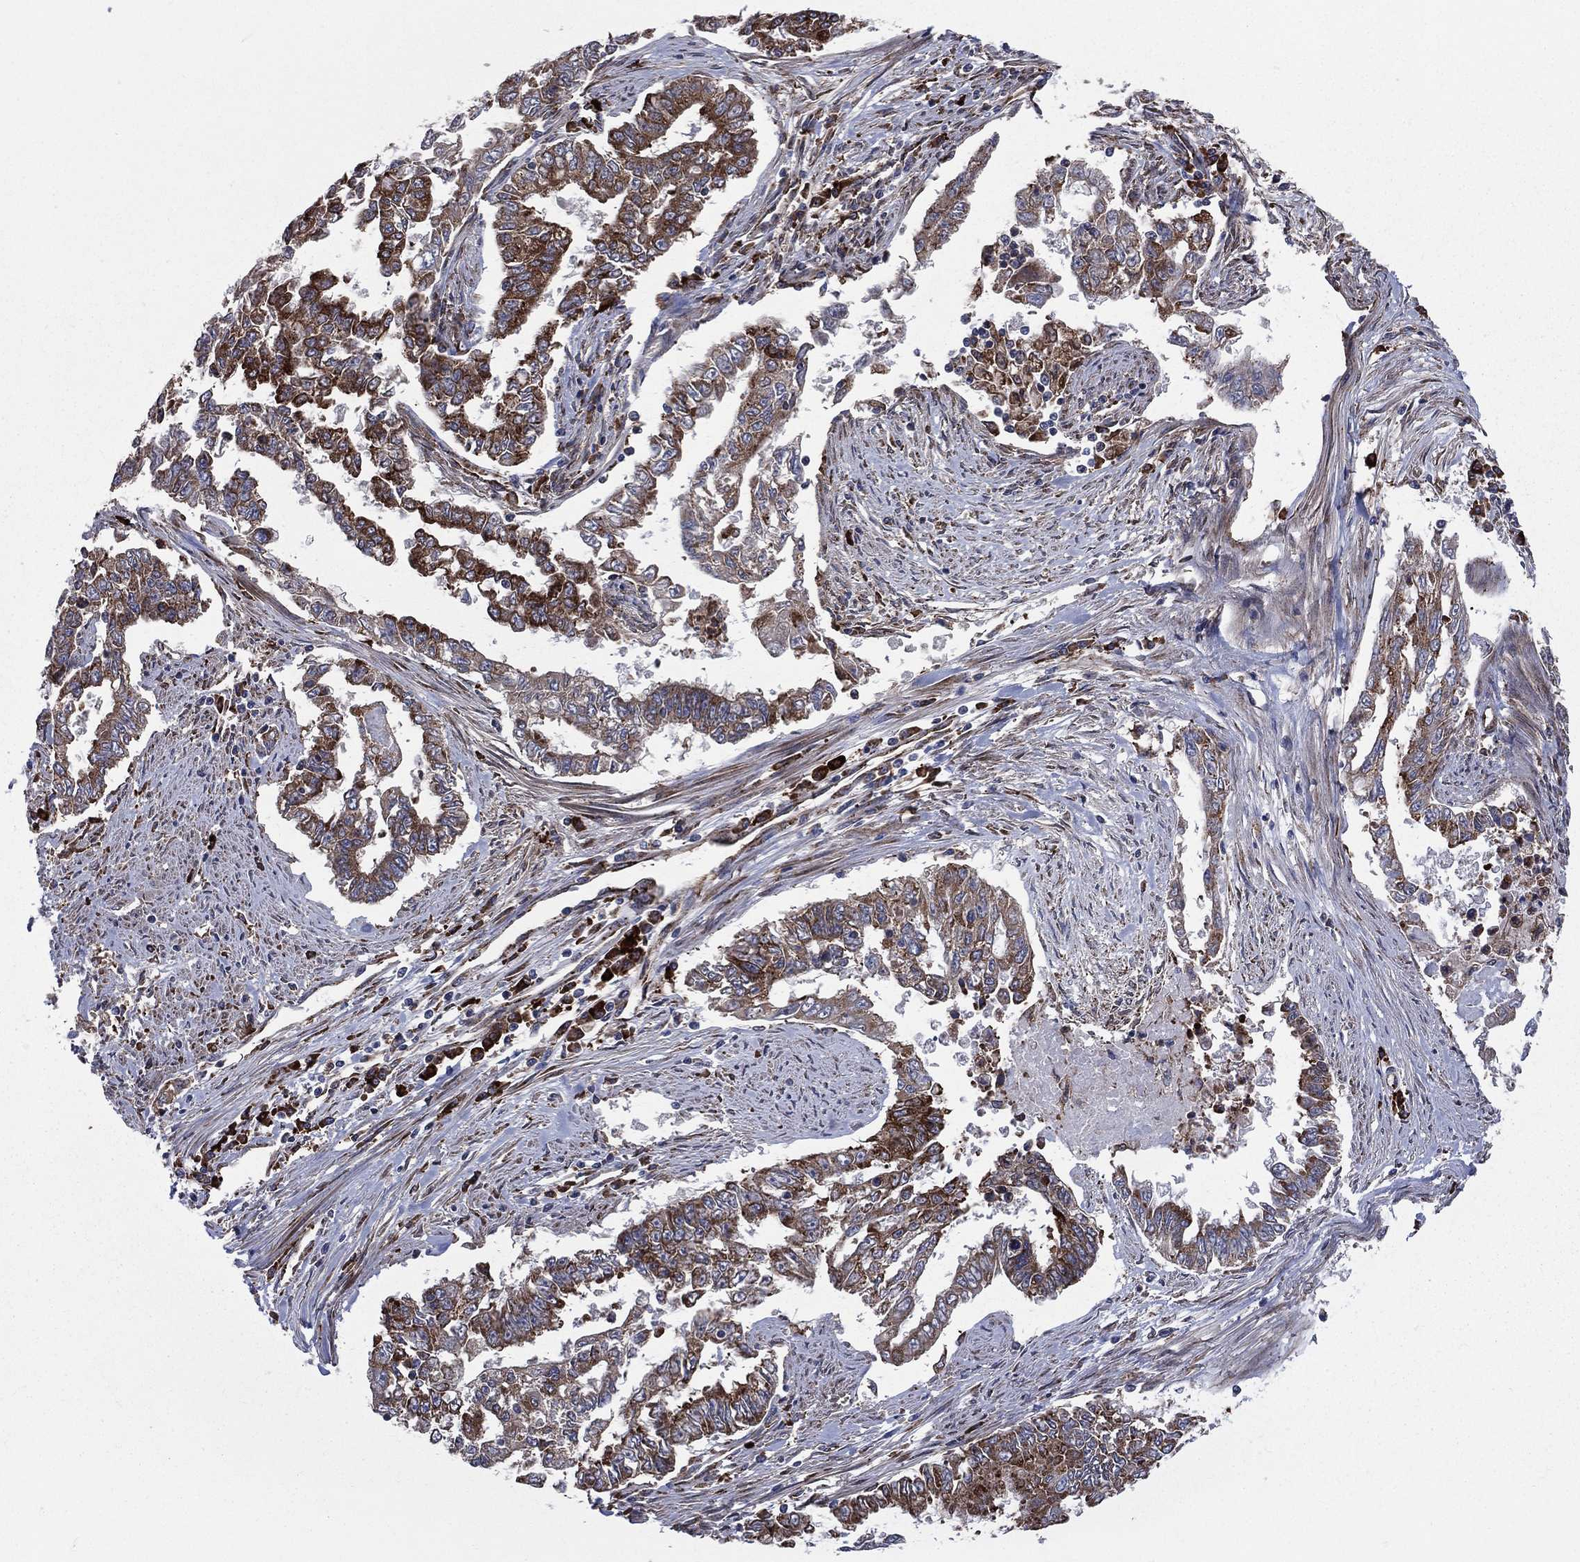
{"staining": {"intensity": "strong", "quantity": "25%-75%", "location": "cytoplasmic/membranous"}, "tissue": "endometrial cancer", "cell_type": "Tumor cells", "image_type": "cancer", "snomed": [{"axis": "morphology", "description": "Adenocarcinoma, NOS"}, {"axis": "topography", "description": "Uterus"}], "caption": "The micrograph exhibits immunohistochemical staining of endometrial adenocarcinoma. There is strong cytoplasmic/membranous staining is seen in approximately 25%-75% of tumor cells. (brown staining indicates protein expression, while blue staining denotes nuclei).", "gene": "CCDC159", "patient": {"sex": "female", "age": 59}}